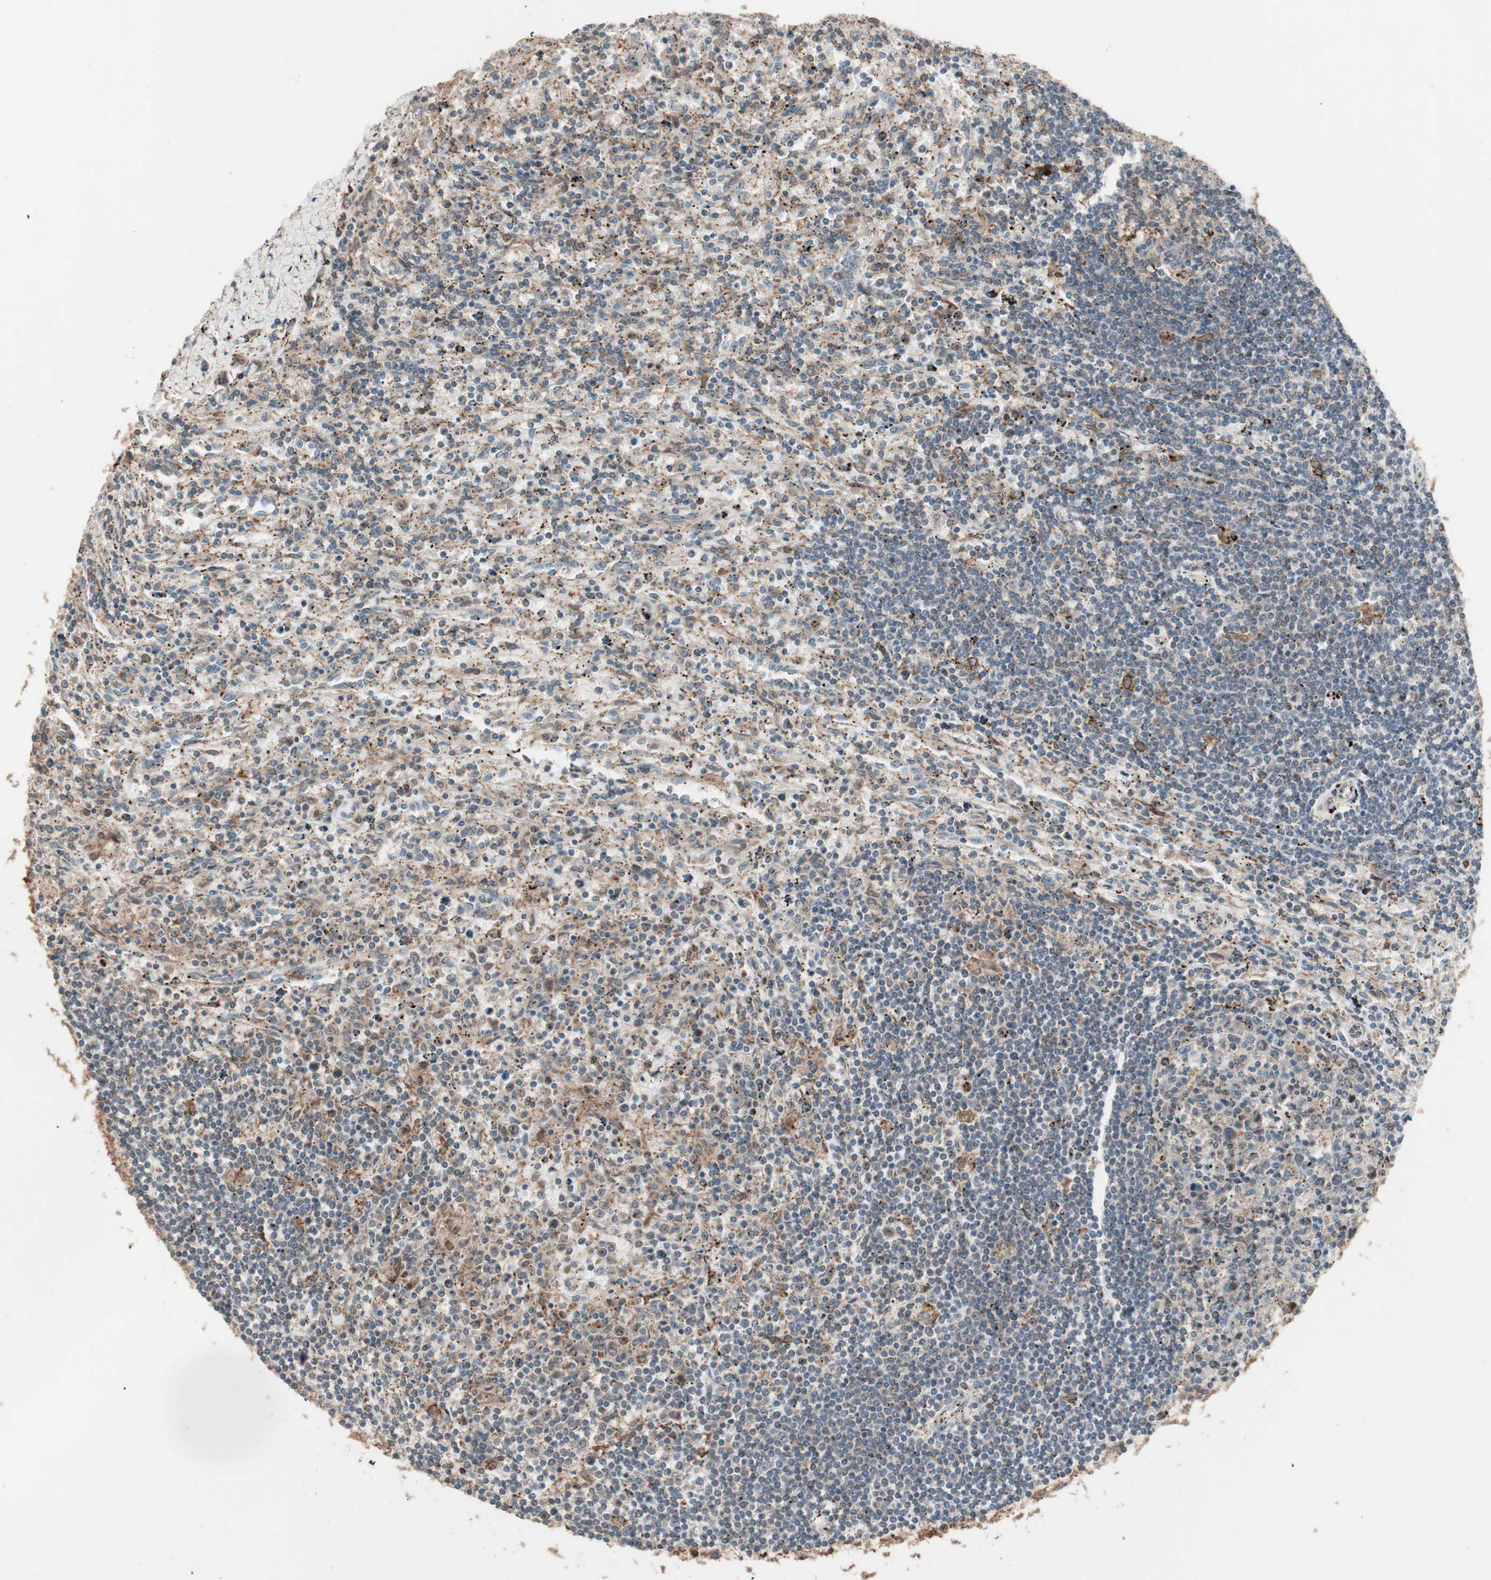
{"staining": {"intensity": "moderate", "quantity": "25%-75%", "location": "cytoplasmic/membranous"}, "tissue": "lymphoma", "cell_type": "Tumor cells", "image_type": "cancer", "snomed": [{"axis": "morphology", "description": "Malignant lymphoma, non-Hodgkin's type, Low grade"}, {"axis": "topography", "description": "Spleen"}], "caption": "Tumor cells exhibit medium levels of moderate cytoplasmic/membranous staining in about 25%-75% of cells in lymphoma.", "gene": "ATP6AP2", "patient": {"sex": "male", "age": 76}}